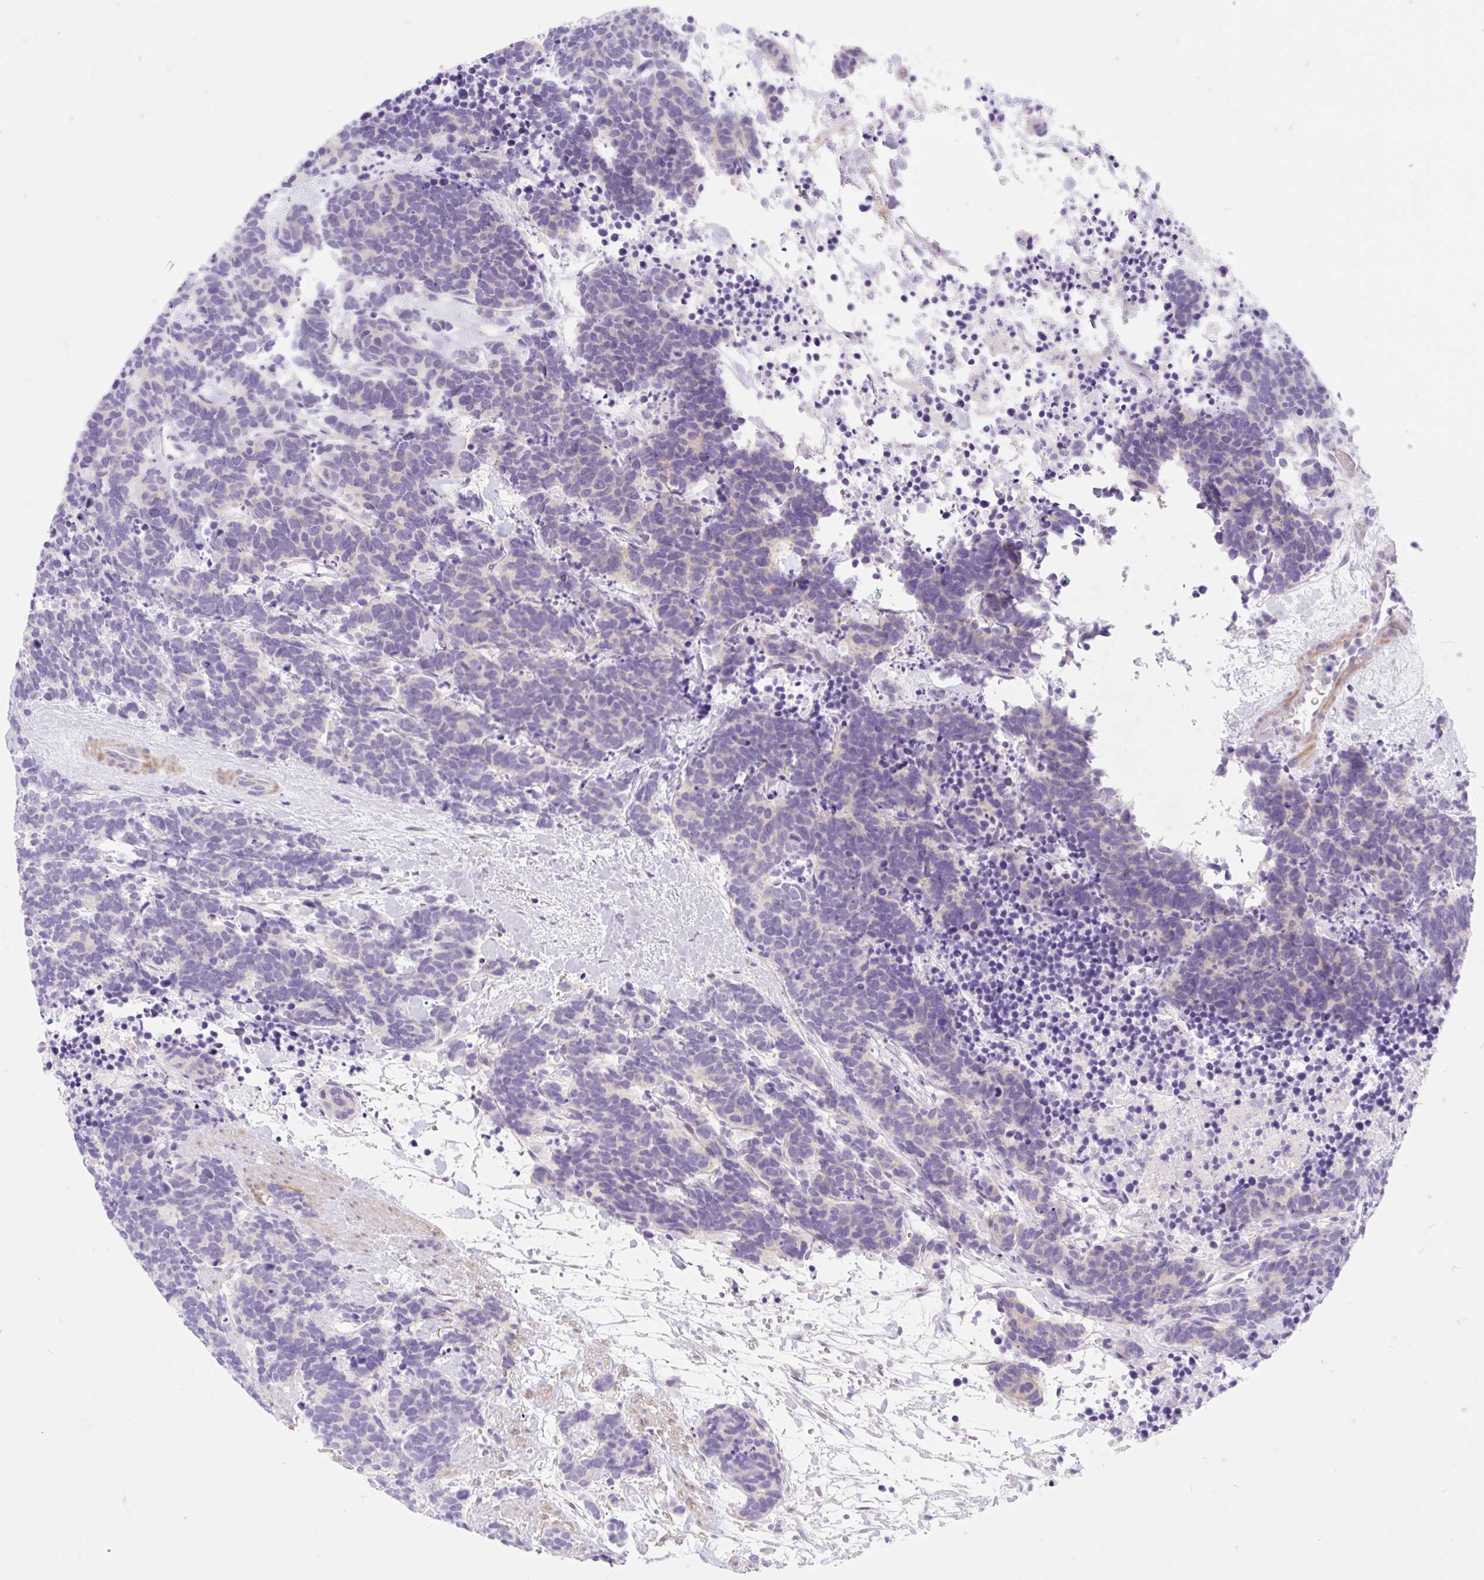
{"staining": {"intensity": "negative", "quantity": "none", "location": "none"}, "tissue": "carcinoid", "cell_type": "Tumor cells", "image_type": "cancer", "snomed": [{"axis": "morphology", "description": "Carcinoma, NOS"}, {"axis": "morphology", "description": "Carcinoid, malignant, NOS"}, {"axis": "topography", "description": "Prostate"}], "caption": "Carcinoma was stained to show a protein in brown. There is no significant staining in tumor cells.", "gene": "SLC28A1", "patient": {"sex": "male", "age": 57}}